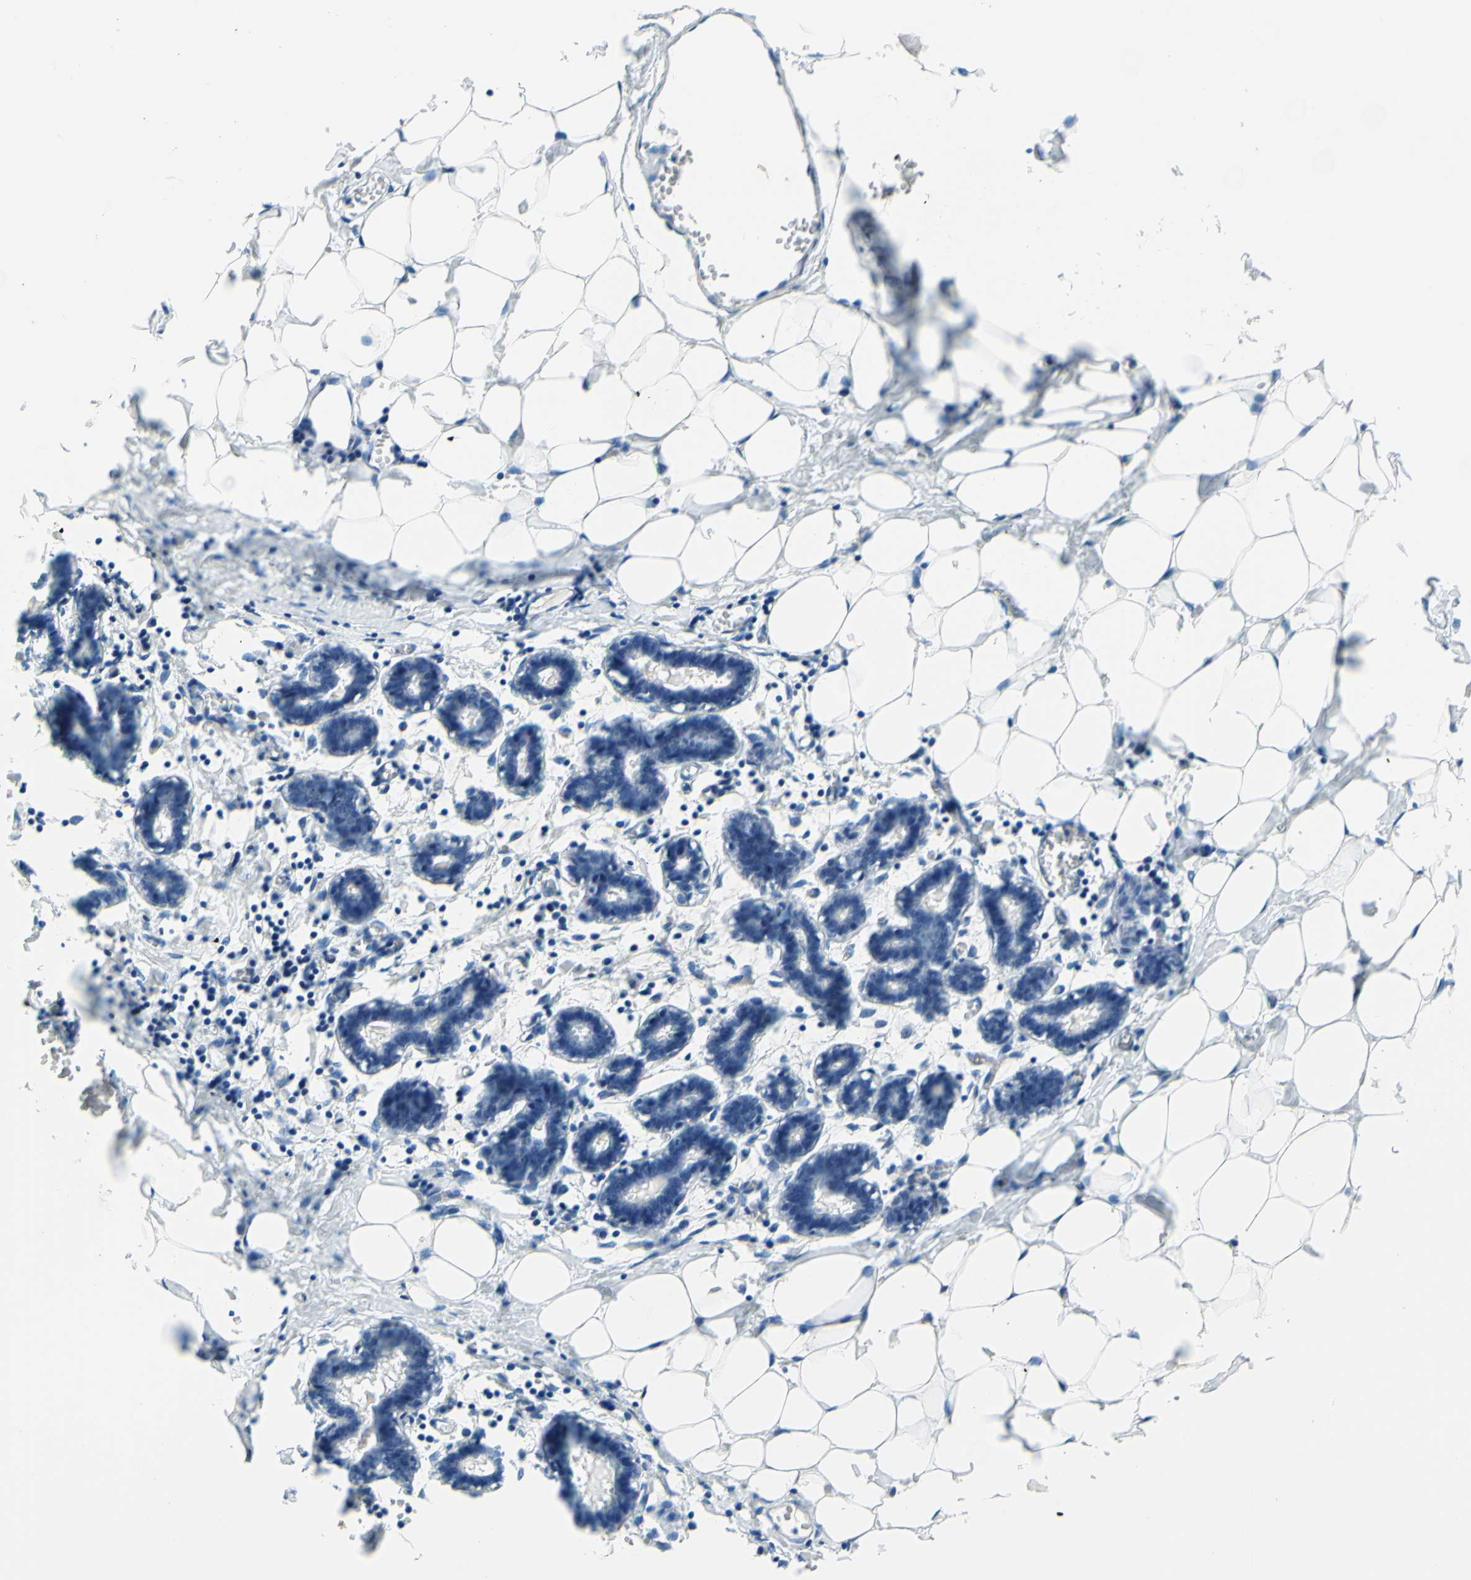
{"staining": {"intensity": "negative", "quantity": "none", "location": "none"}, "tissue": "breast", "cell_type": "Adipocytes", "image_type": "normal", "snomed": [{"axis": "morphology", "description": "Normal tissue, NOS"}, {"axis": "topography", "description": "Breast"}], "caption": "Breast stained for a protein using immunohistochemistry shows no expression adipocytes.", "gene": "SLC1A2", "patient": {"sex": "female", "age": 27}}